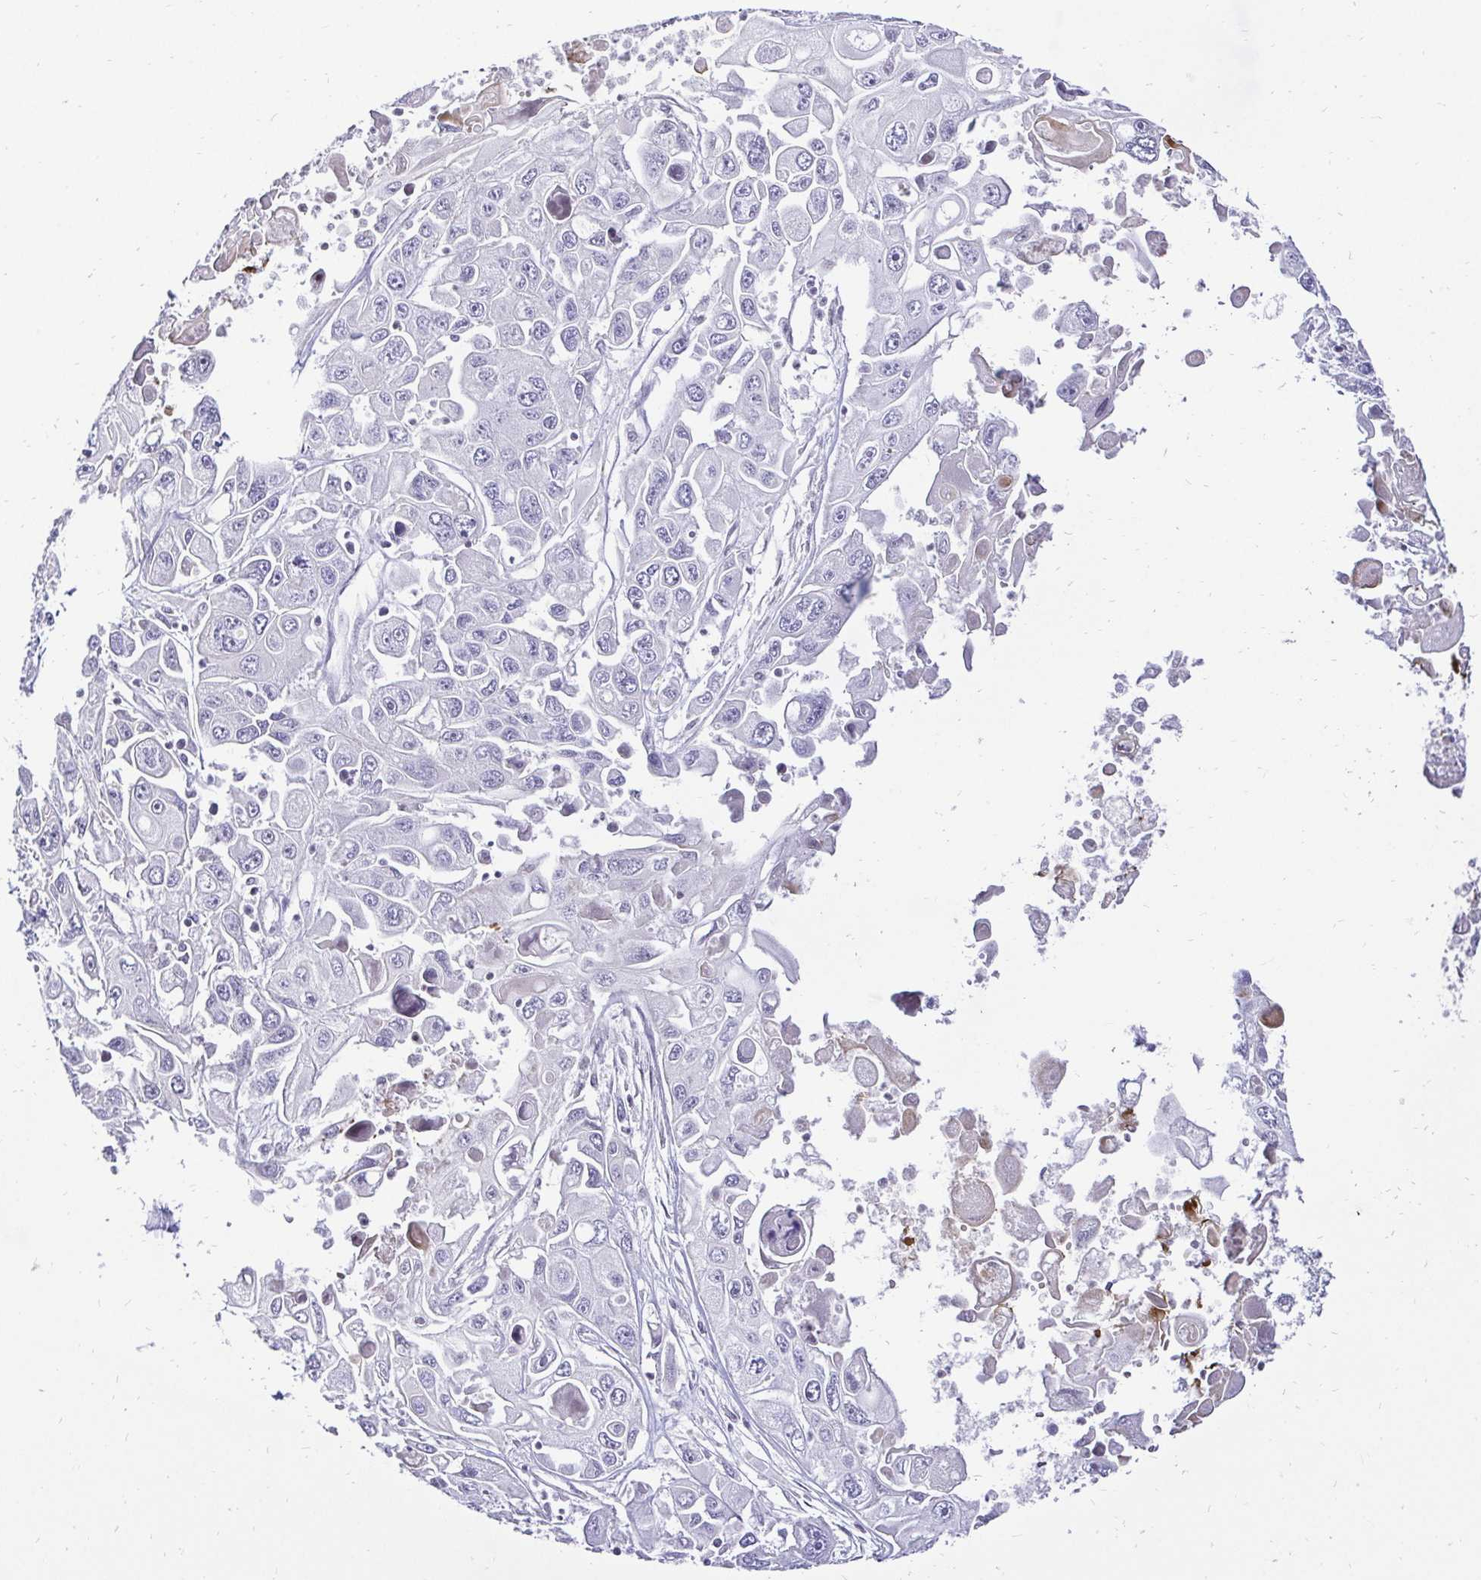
{"staining": {"intensity": "negative", "quantity": "none", "location": "none"}, "tissue": "pancreatic cancer", "cell_type": "Tumor cells", "image_type": "cancer", "snomed": [{"axis": "morphology", "description": "Adenocarcinoma, NOS"}, {"axis": "topography", "description": "Pancreas"}], "caption": "DAB immunohistochemical staining of human pancreatic cancer exhibits no significant staining in tumor cells.", "gene": "ZNF860", "patient": {"sex": "male", "age": 70}}